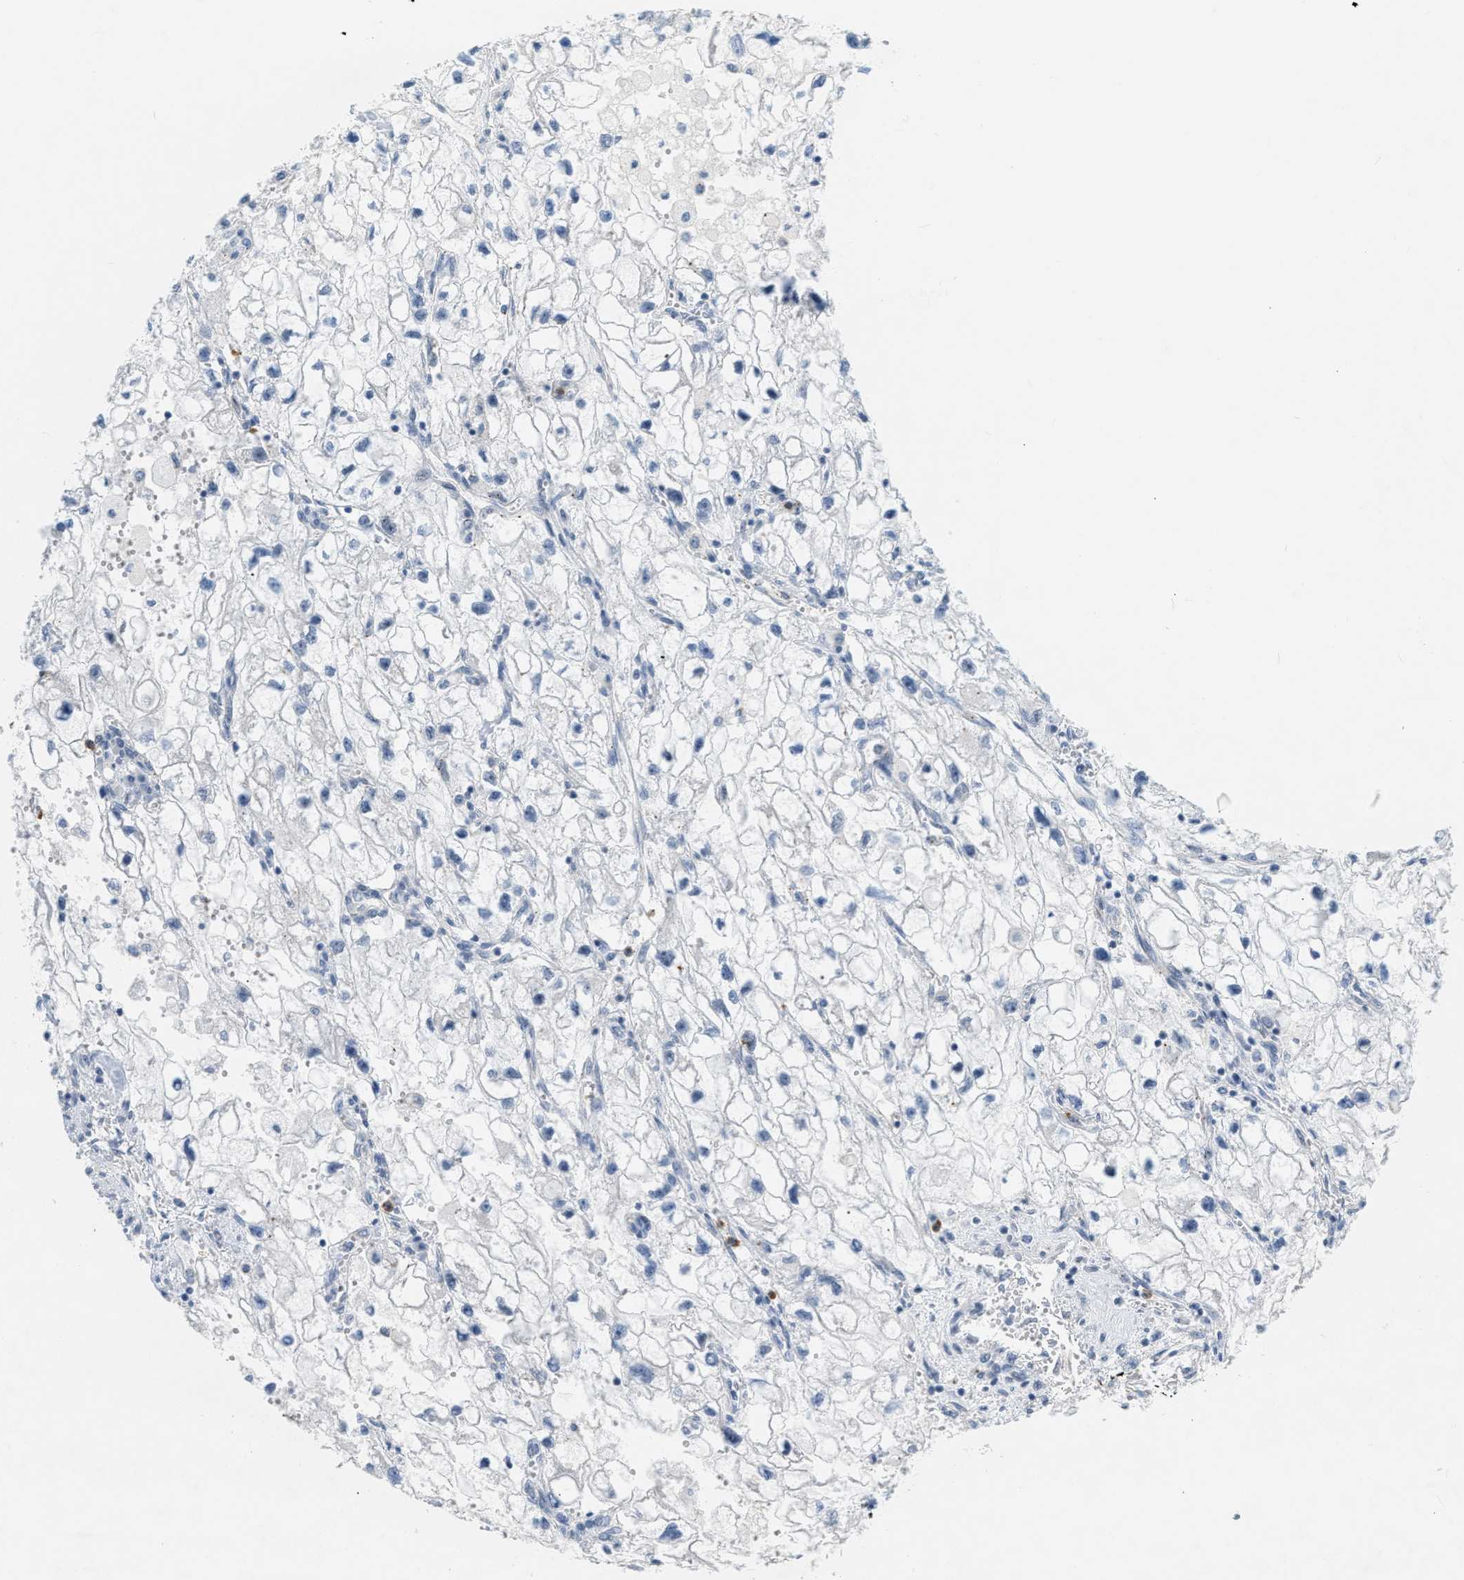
{"staining": {"intensity": "negative", "quantity": "none", "location": "none"}, "tissue": "renal cancer", "cell_type": "Tumor cells", "image_type": "cancer", "snomed": [{"axis": "morphology", "description": "Adenocarcinoma, NOS"}, {"axis": "topography", "description": "Kidney"}], "caption": "A high-resolution histopathology image shows IHC staining of renal cancer (adenocarcinoma), which demonstrates no significant positivity in tumor cells.", "gene": "ZNF408", "patient": {"sex": "female", "age": 70}}